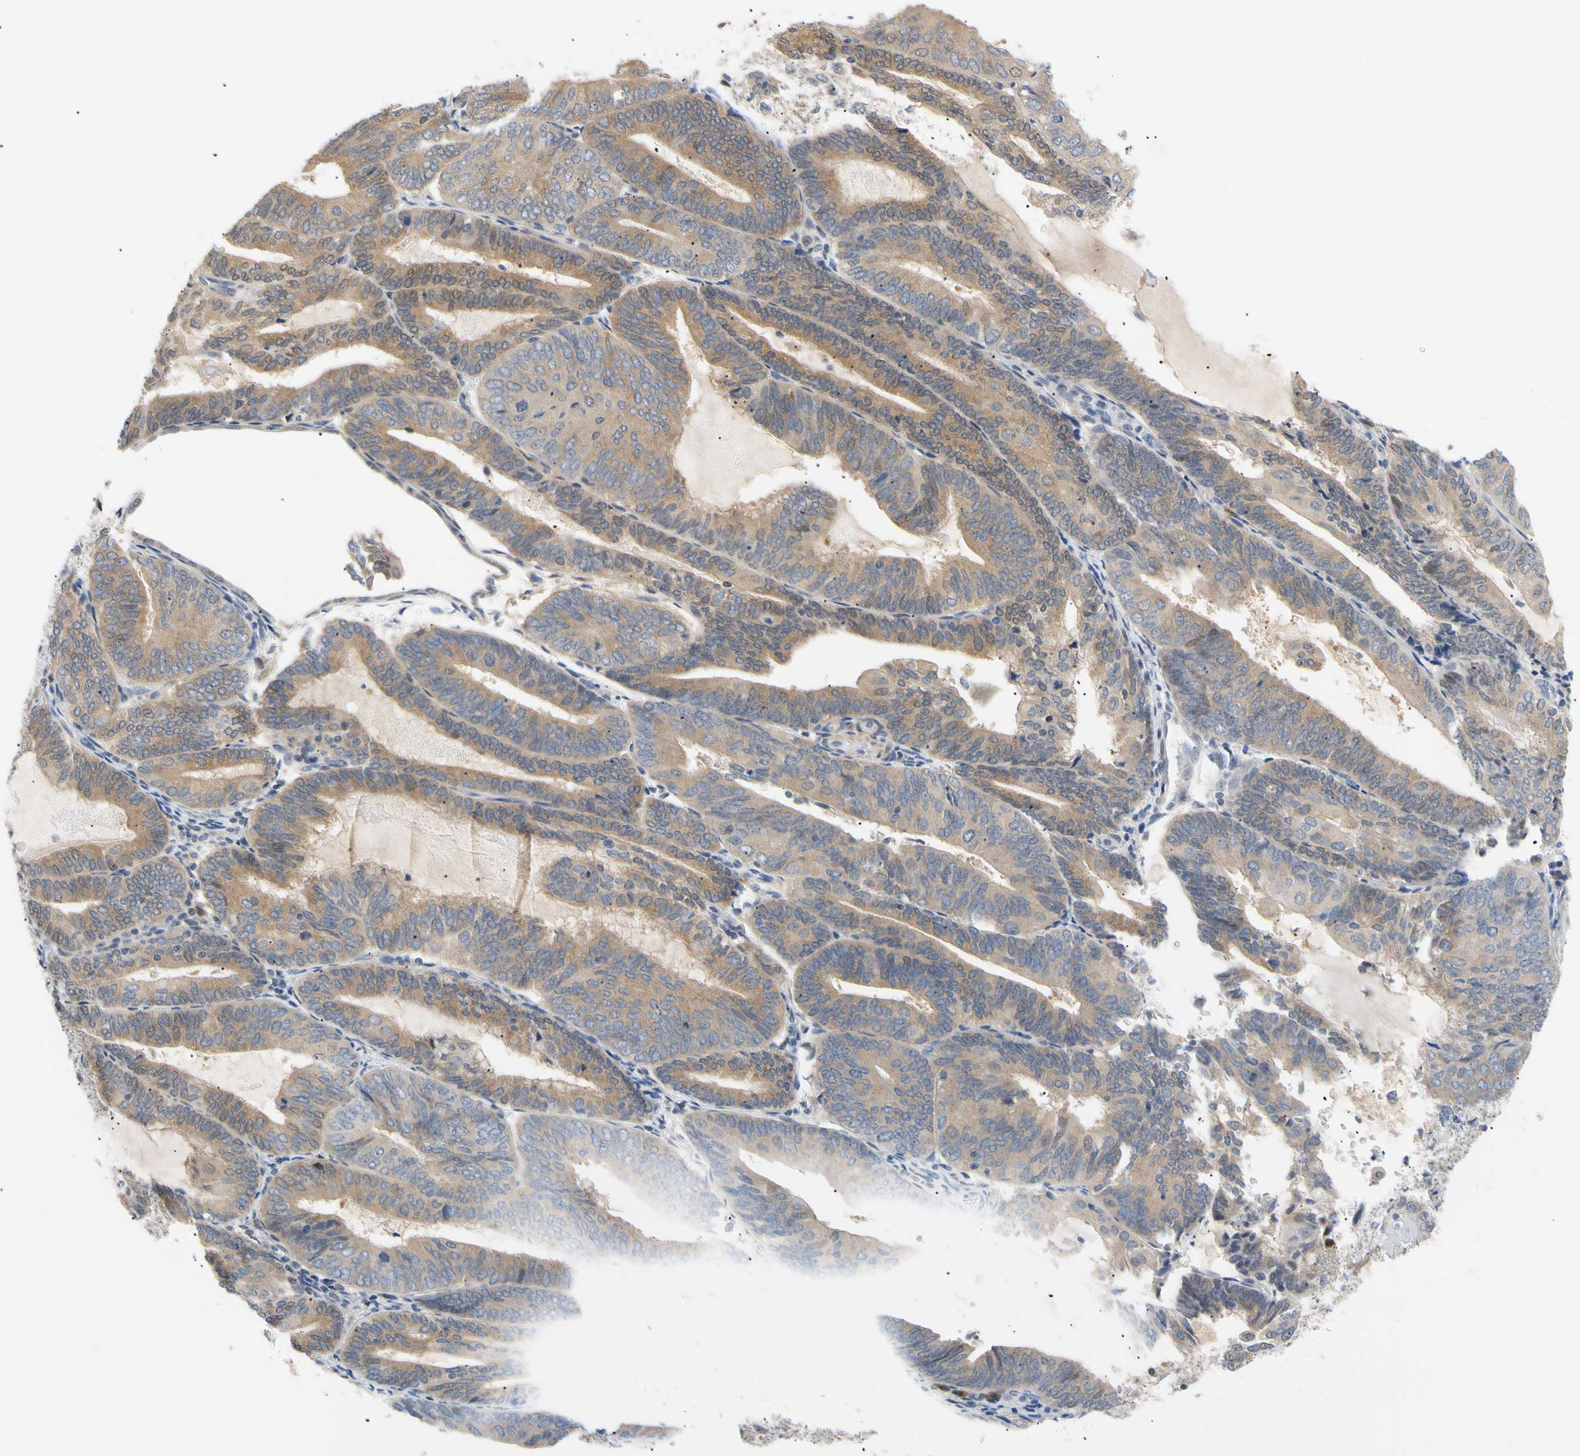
{"staining": {"intensity": "moderate", "quantity": "25%-75%", "location": "cytoplasmic/membranous"}, "tissue": "endometrial cancer", "cell_type": "Tumor cells", "image_type": "cancer", "snomed": [{"axis": "morphology", "description": "Adenocarcinoma, NOS"}, {"axis": "topography", "description": "Endometrium"}], "caption": "Protein staining reveals moderate cytoplasmic/membranous positivity in about 25%-75% of tumor cells in endometrial adenocarcinoma.", "gene": "SEC23B", "patient": {"sex": "female", "age": 81}}